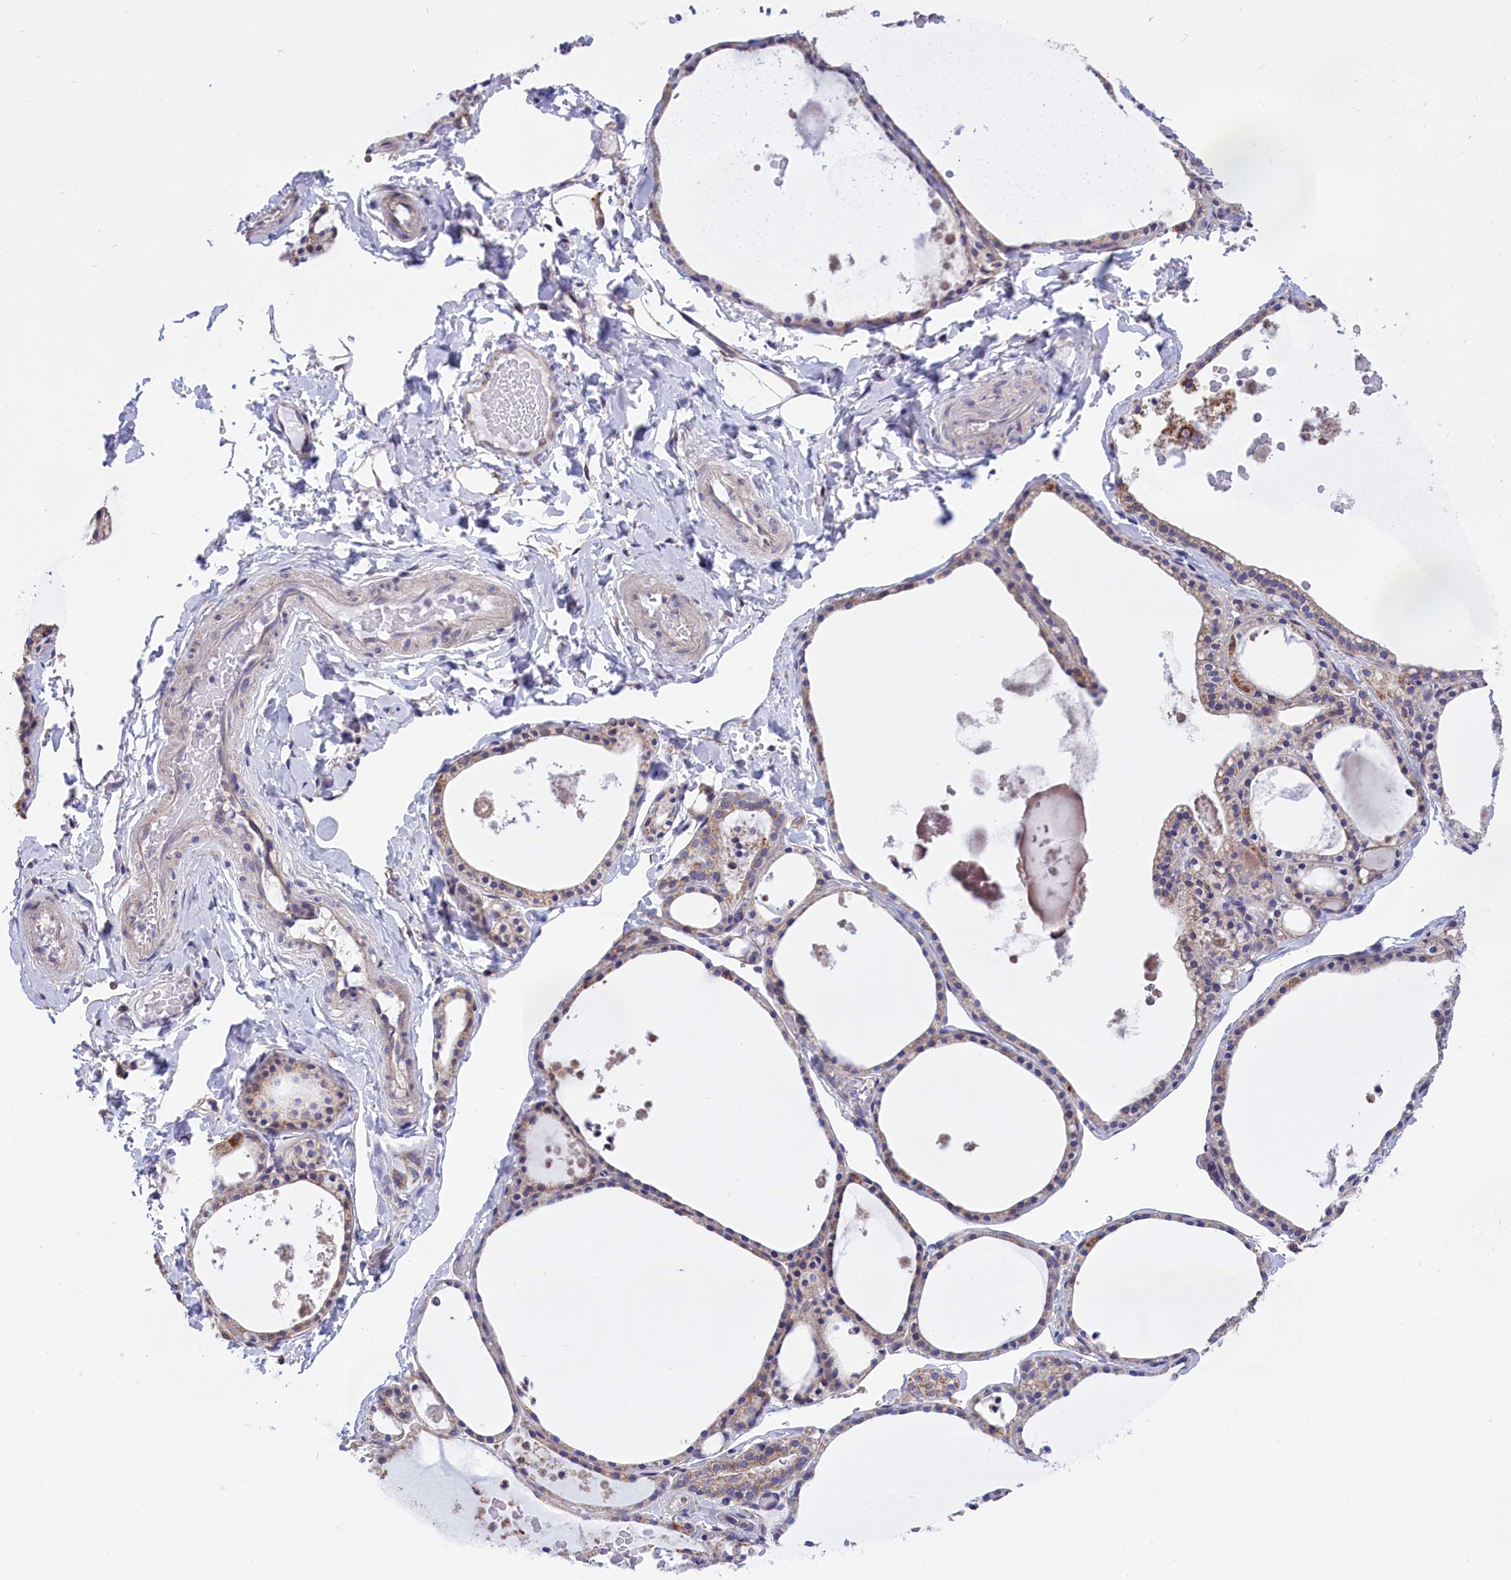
{"staining": {"intensity": "moderate", "quantity": "25%-75%", "location": "cytoplasmic/membranous"}, "tissue": "thyroid gland", "cell_type": "Glandular cells", "image_type": "normal", "snomed": [{"axis": "morphology", "description": "Normal tissue, NOS"}, {"axis": "topography", "description": "Thyroid gland"}], "caption": "Thyroid gland stained for a protein shows moderate cytoplasmic/membranous positivity in glandular cells. The protein of interest is shown in brown color, while the nuclei are stained blue.", "gene": "CYP2U1", "patient": {"sex": "male", "age": 56}}